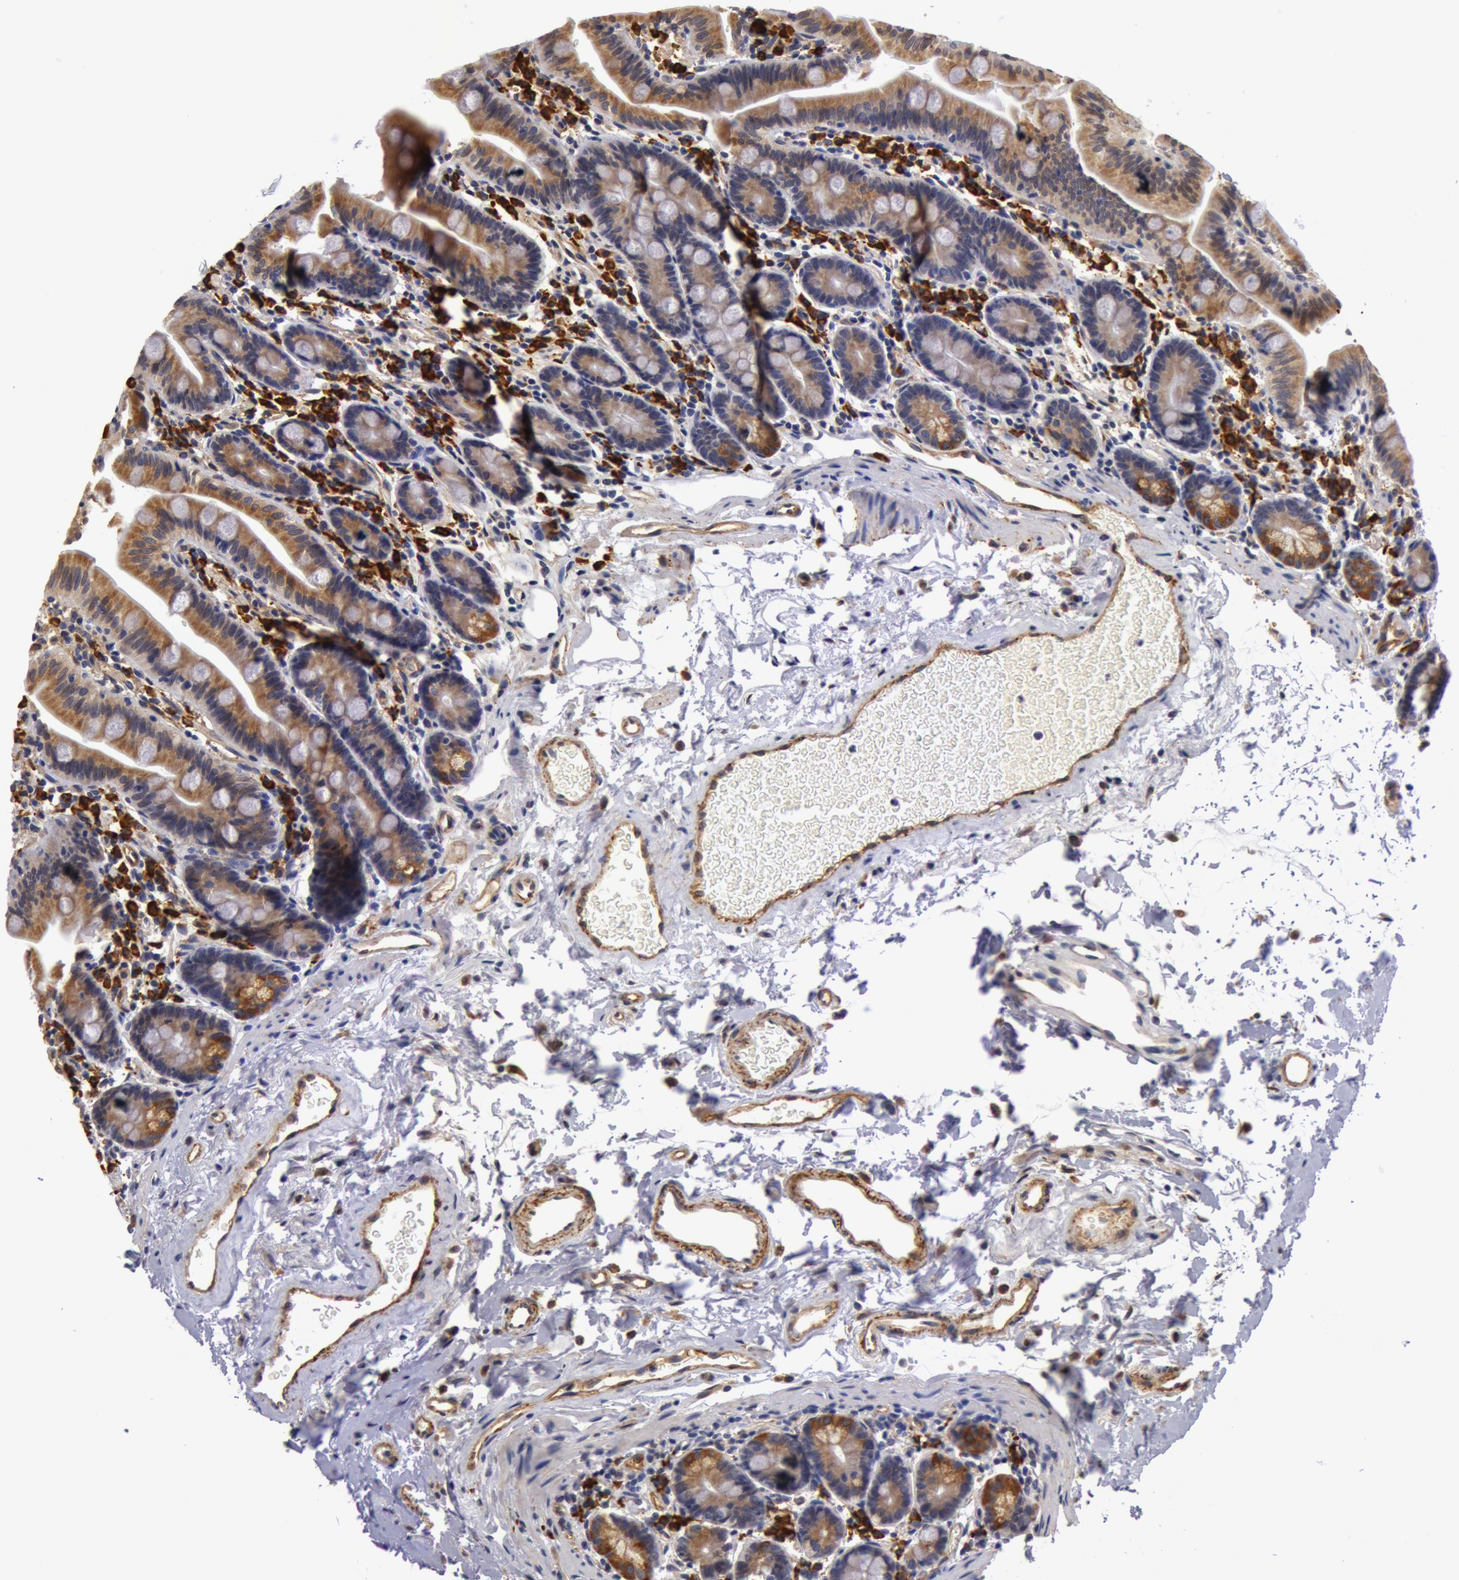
{"staining": {"intensity": "moderate", "quantity": ">75%", "location": "cytoplasmic/membranous"}, "tissue": "small intestine", "cell_type": "Glandular cells", "image_type": "normal", "snomed": [{"axis": "morphology", "description": "Normal tissue, NOS"}, {"axis": "topography", "description": "Small intestine"}], "caption": "Glandular cells show medium levels of moderate cytoplasmic/membranous staining in about >75% of cells in benign small intestine. (brown staining indicates protein expression, while blue staining denotes nuclei).", "gene": "IL23A", "patient": {"sex": "male", "age": 79}}